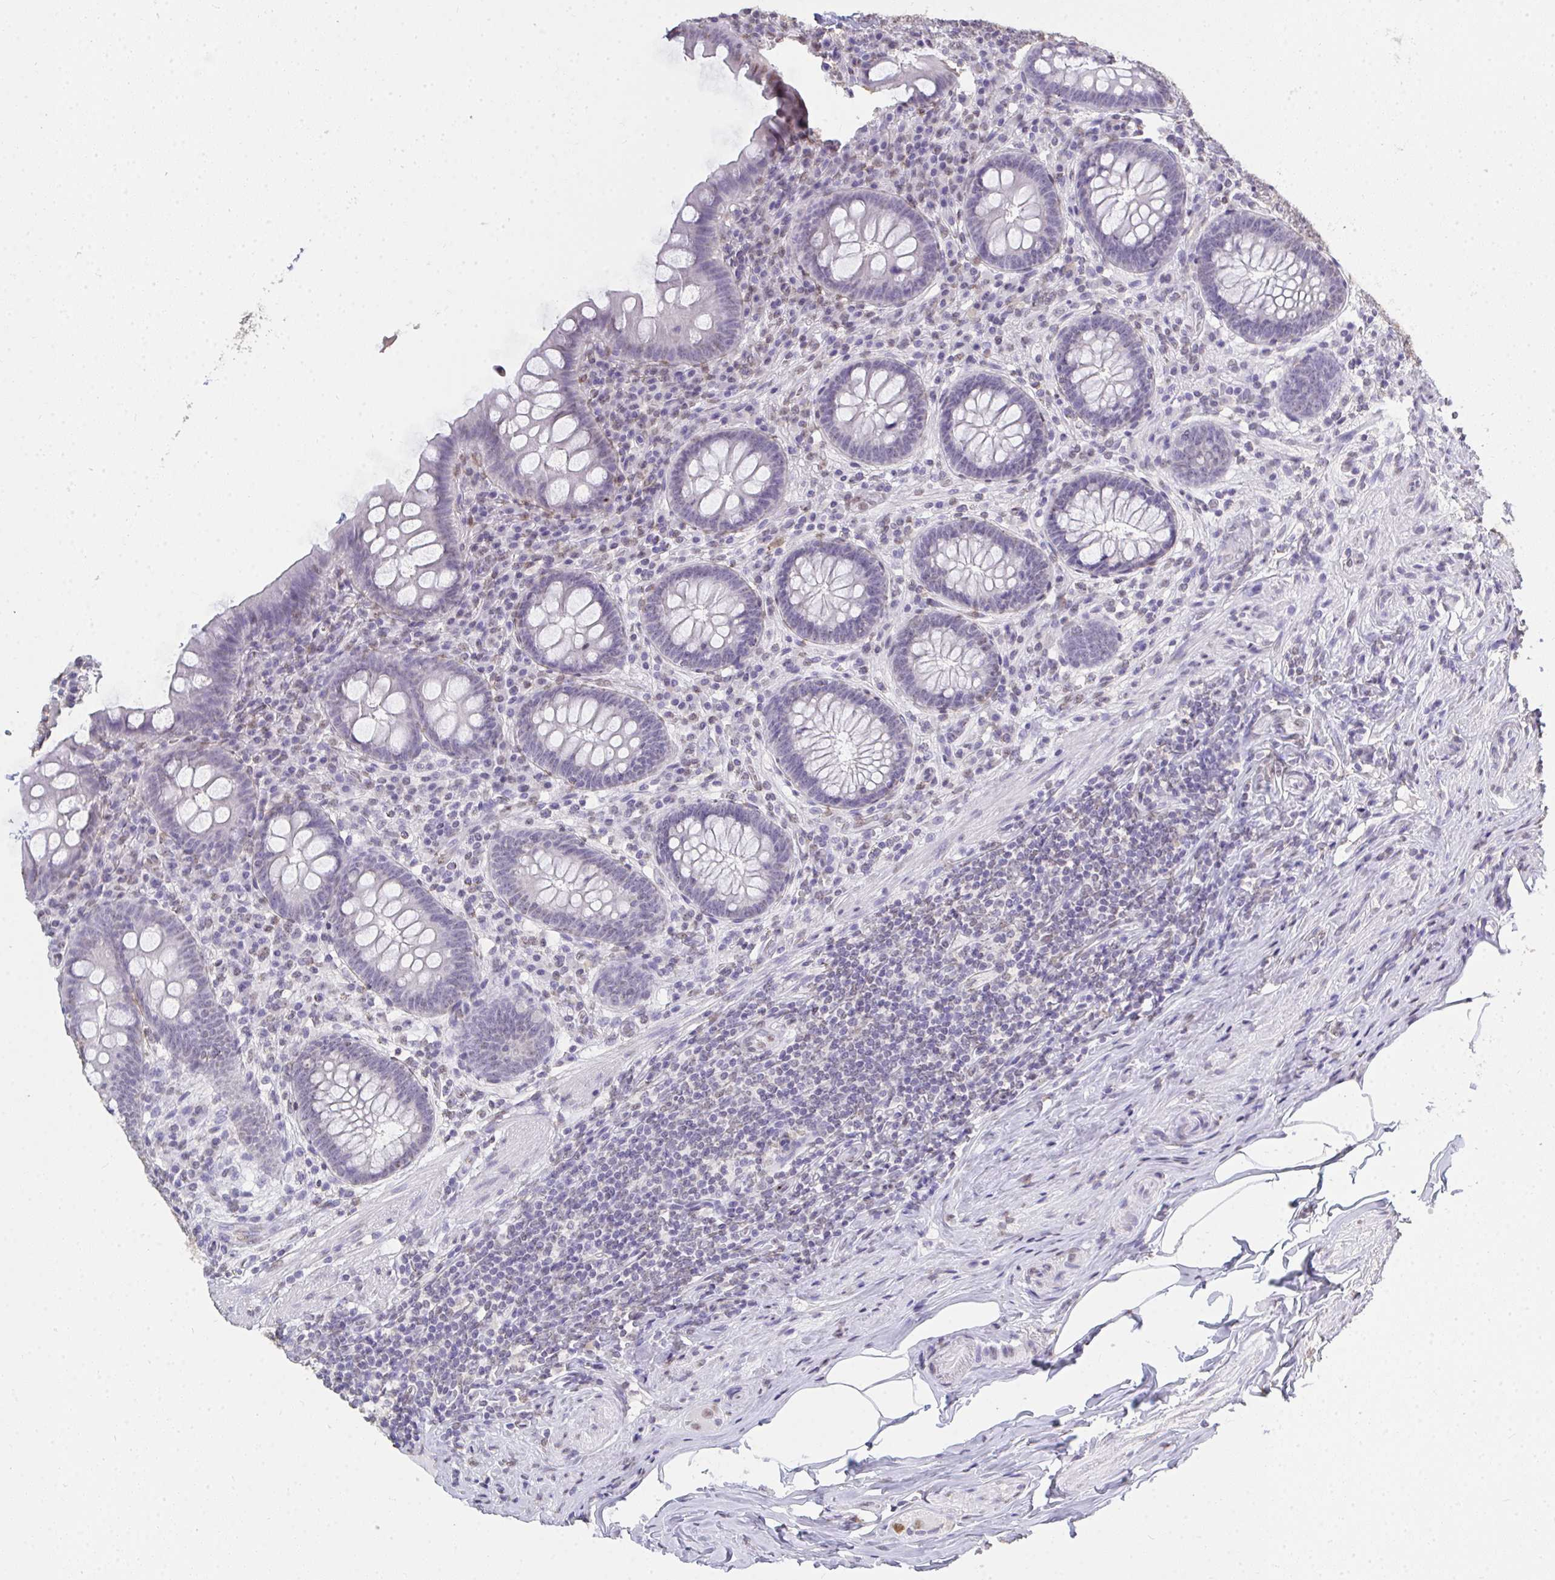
{"staining": {"intensity": "negative", "quantity": "none", "location": "none"}, "tissue": "appendix", "cell_type": "Glandular cells", "image_type": "normal", "snomed": [{"axis": "morphology", "description": "Normal tissue, NOS"}, {"axis": "topography", "description": "Appendix"}], "caption": "Human appendix stained for a protein using immunohistochemistry (IHC) reveals no expression in glandular cells.", "gene": "SEMA6B", "patient": {"sex": "male", "age": 71}}